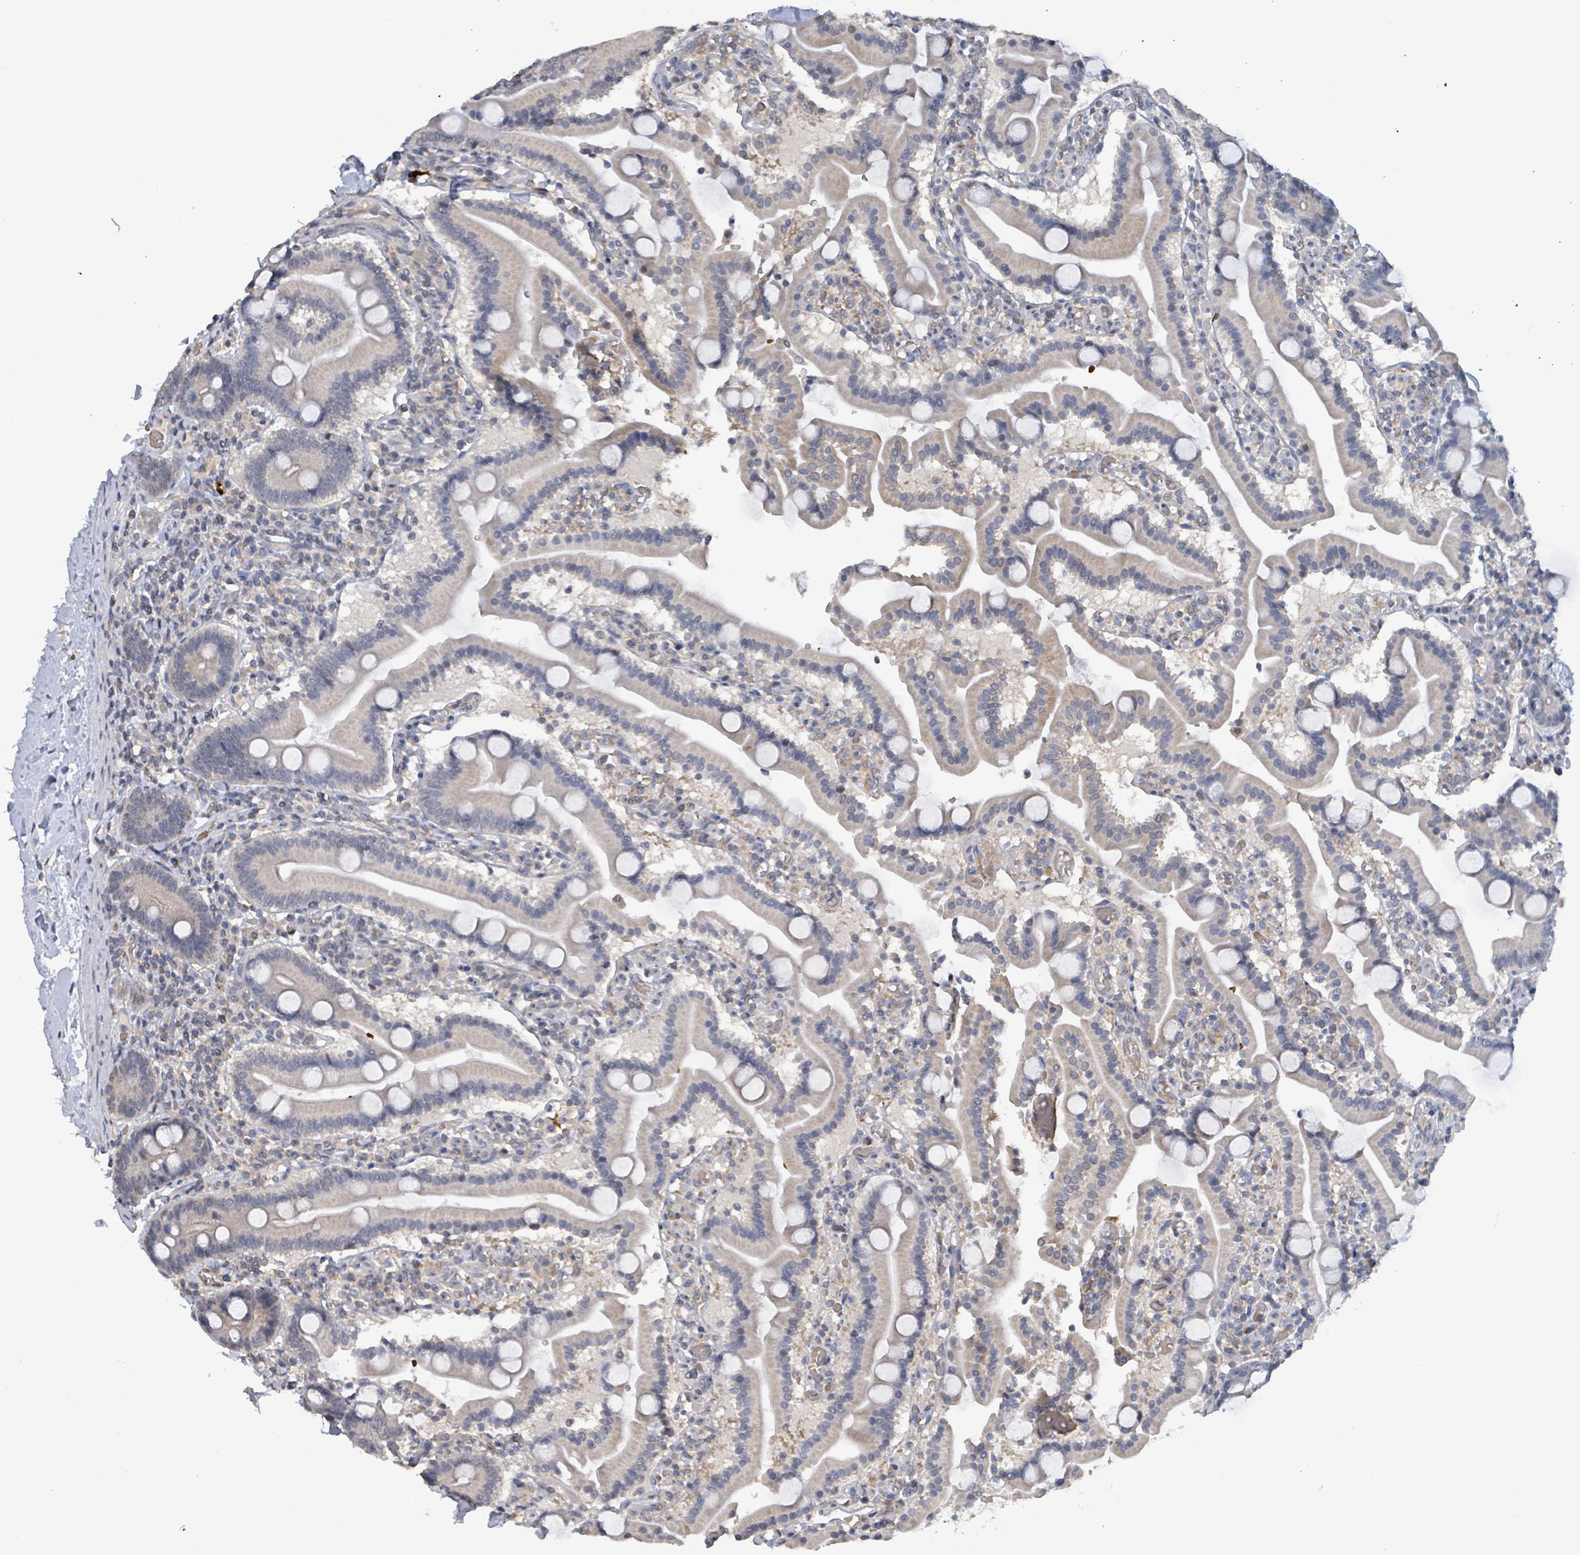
{"staining": {"intensity": "weak", "quantity": "<25%", "location": "cytoplasmic/membranous"}, "tissue": "duodenum", "cell_type": "Glandular cells", "image_type": "normal", "snomed": [{"axis": "morphology", "description": "Normal tissue, NOS"}, {"axis": "topography", "description": "Duodenum"}], "caption": "The micrograph demonstrates no significant staining in glandular cells of duodenum. (Immunohistochemistry (ihc), brightfield microscopy, high magnification).", "gene": "SEBOX", "patient": {"sex": "male", "age": 55}}